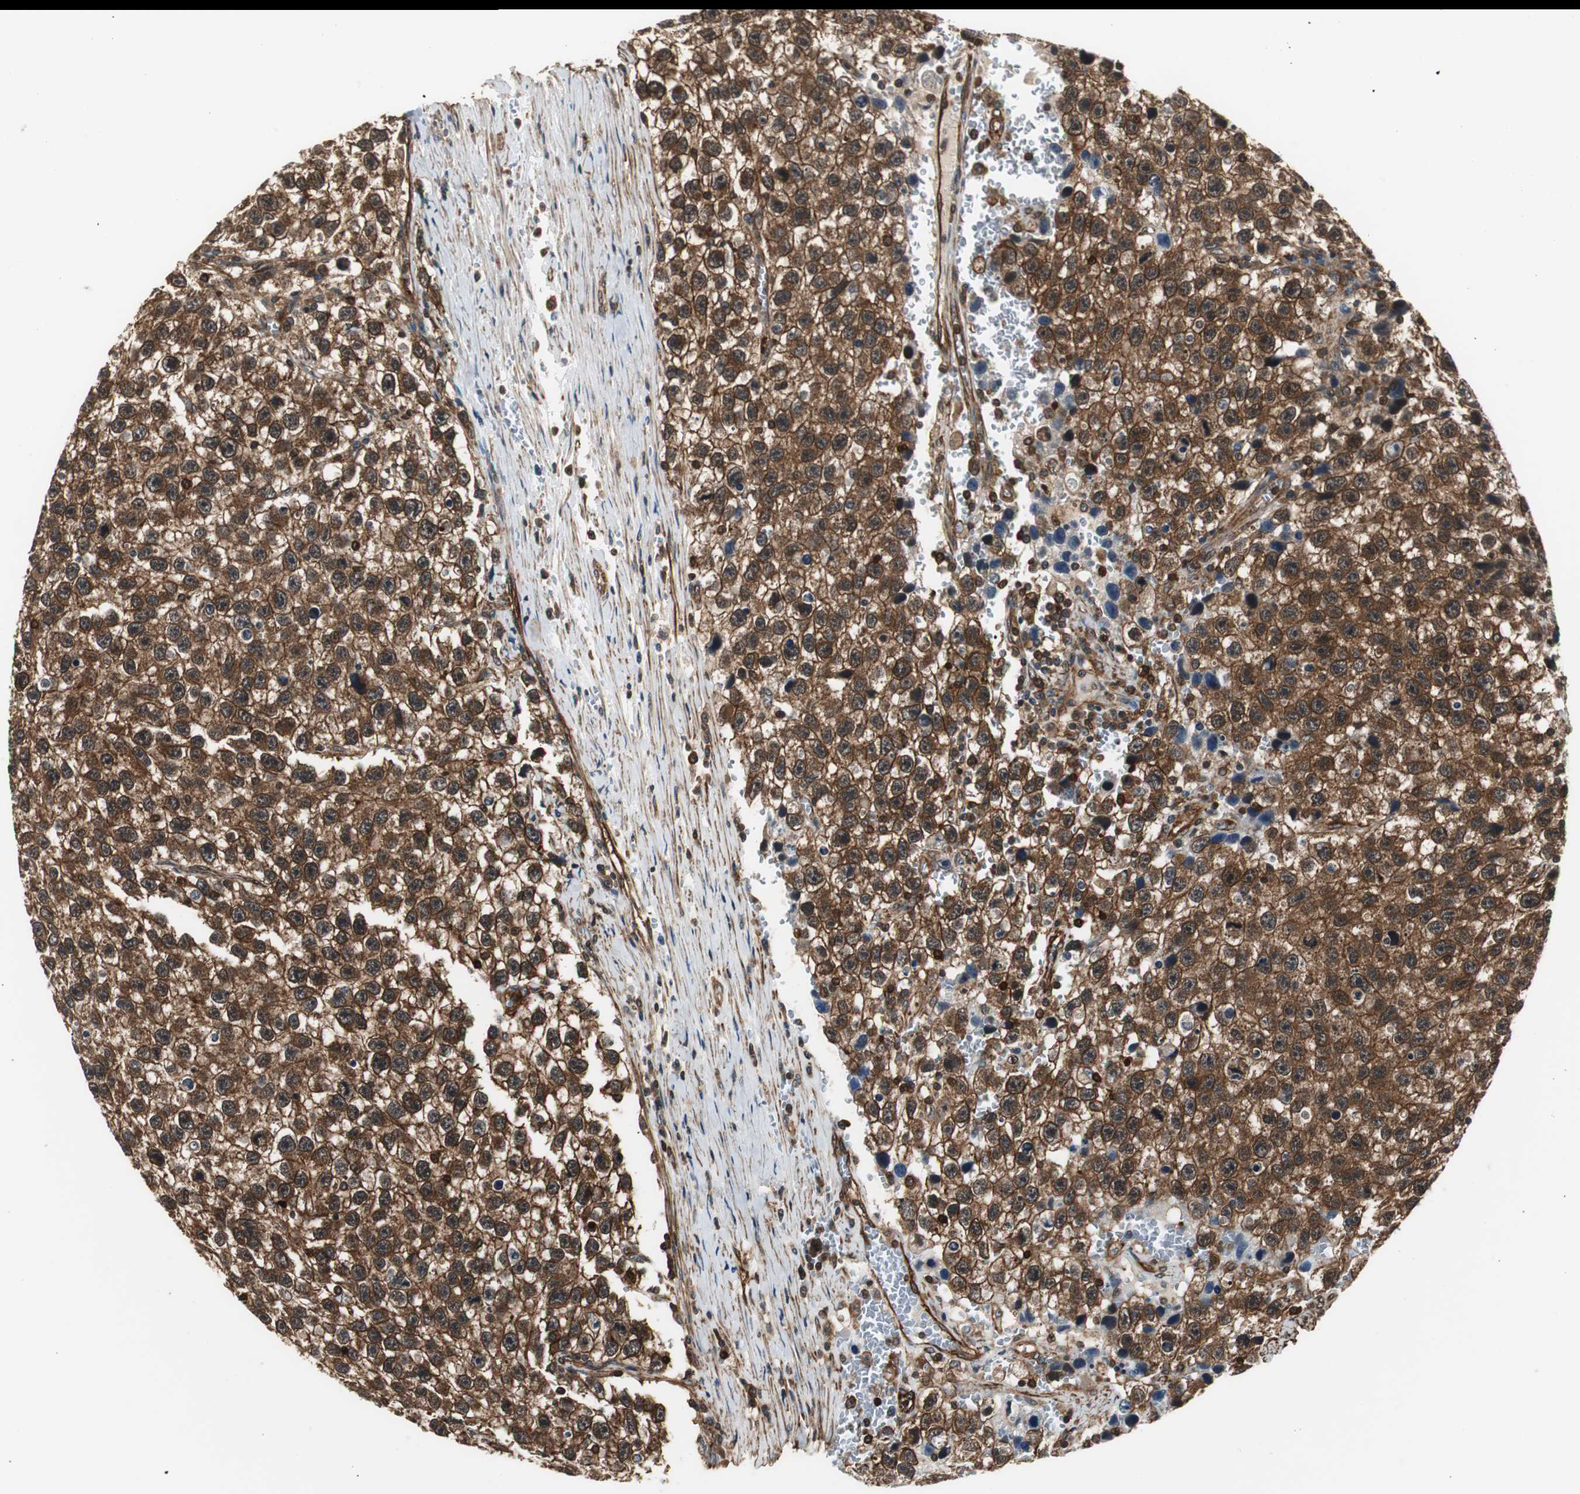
{"staining": {"intensity": "strong", "quantity": ">75%", "location": "cytoplasmic/membranous"}, "tissue": "testis cancer", "cell_type": "Tumor cells", "image_type": "cancer", "snomed": [{"axis": "morphology", "description": "Seminoma, NOS"}, {"axis": "topography", "description": "Testis"}], "caption": "Approximately >75% of tumor cells in human testis seminoma display strong cytoplasmic/membranous protein expression as visualized by brown immunohistochemical staining.", "gene": "PTPN11", "patient": {"sex": "male", "age": 33}}